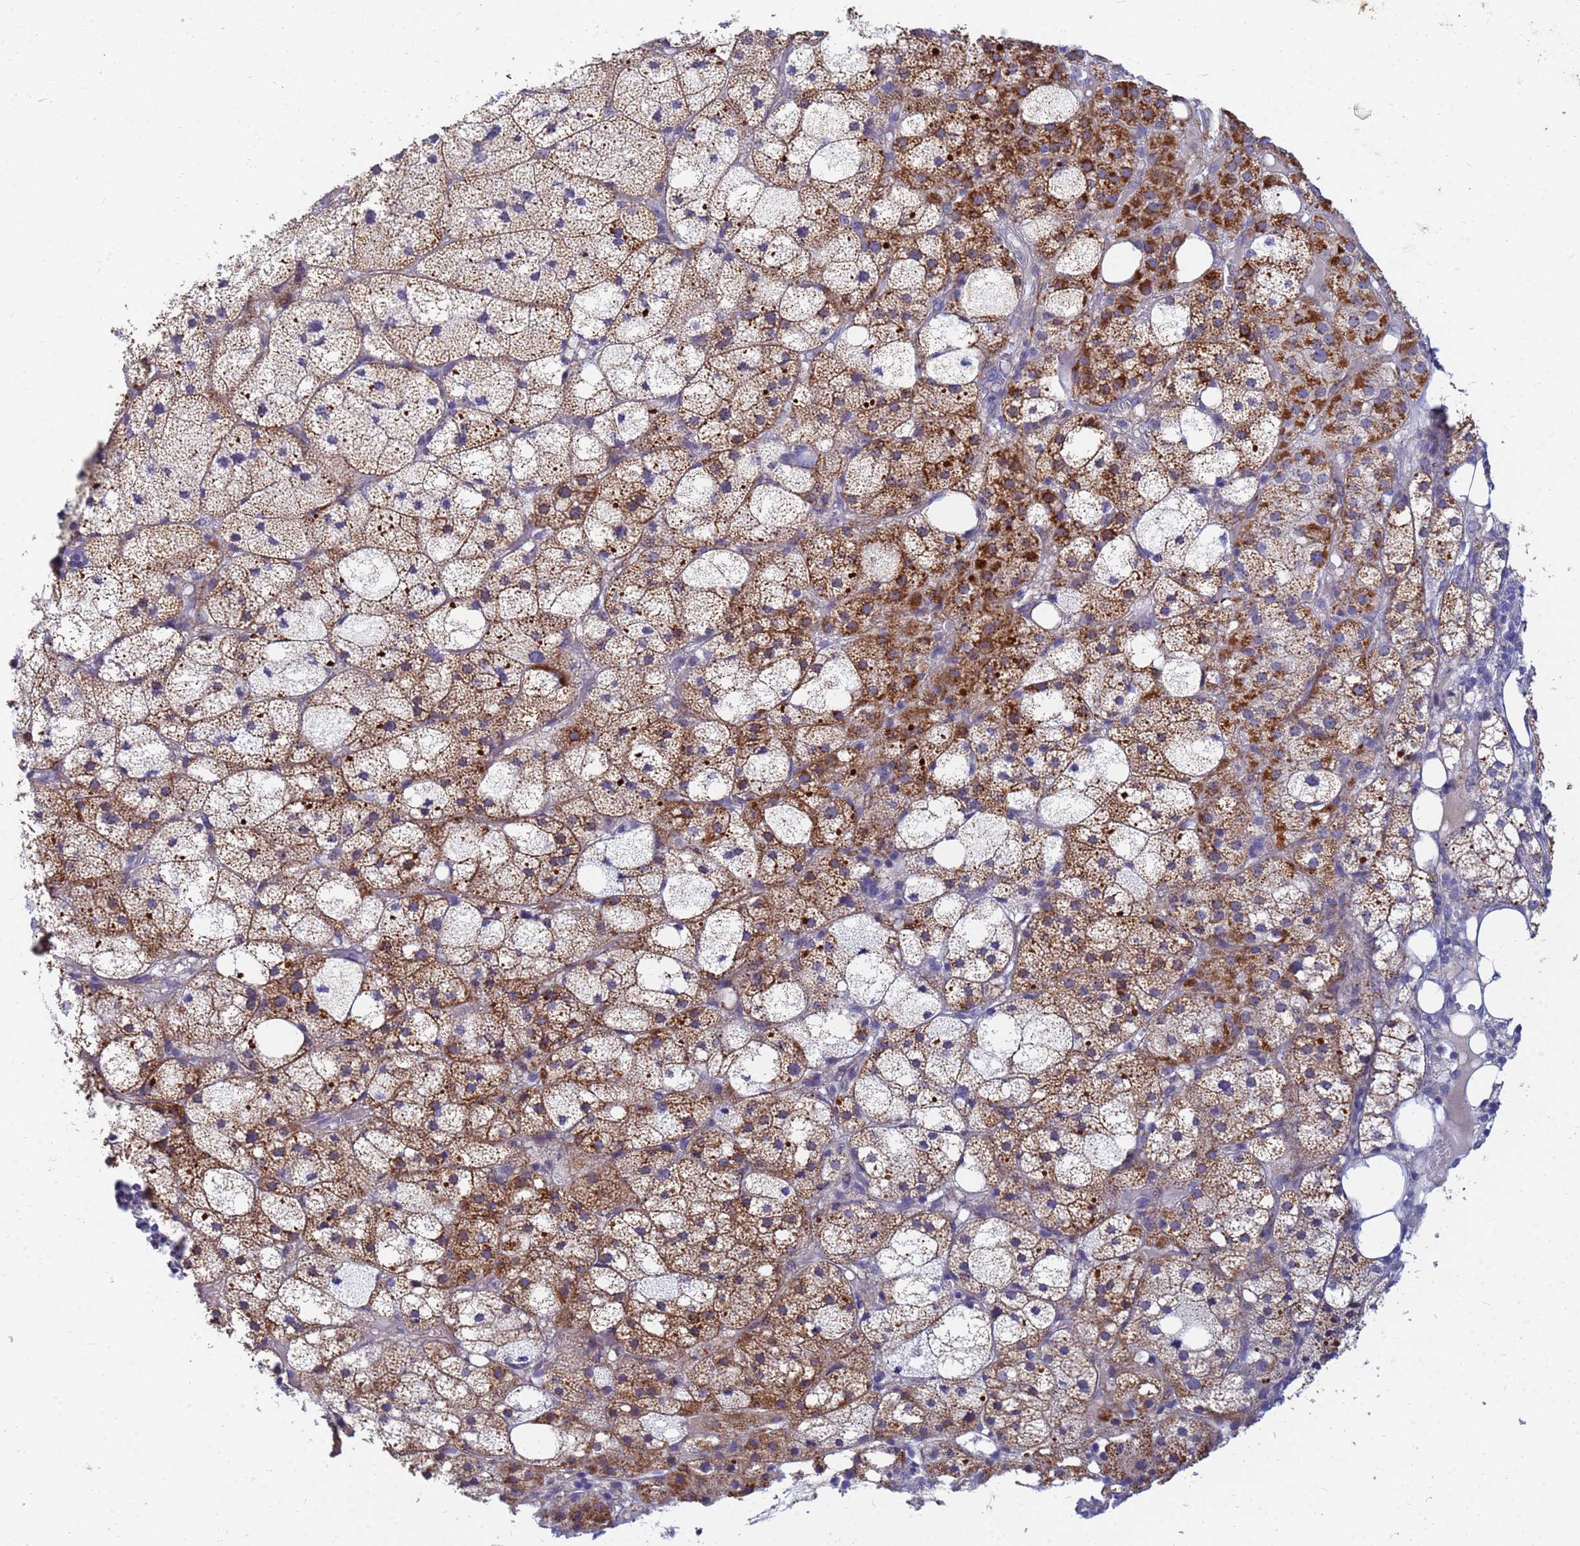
{"staining": {"intensity": "moderate", "quantity": ">75%", "location": "cytoplasmic/membranous"}, "tissue": "adrenal gland", "cell_type": "Glandular cells", "image_type": "normal", "snomed": [{"axis": "morphology", "description": "Normal tissue, NOS"}, {"axis": "topography", "description": "Adrenal gland"}], "caption": "IHC of normal human adrenal gland demonstrates medium levels of moderate cytoplasmic/membranous staining in about >75% of glandular cells. (IHC, brightfield microscopy, high magnification).", "gene": "SDR39U1", "patient": {"sex": "female", "age": 61}}